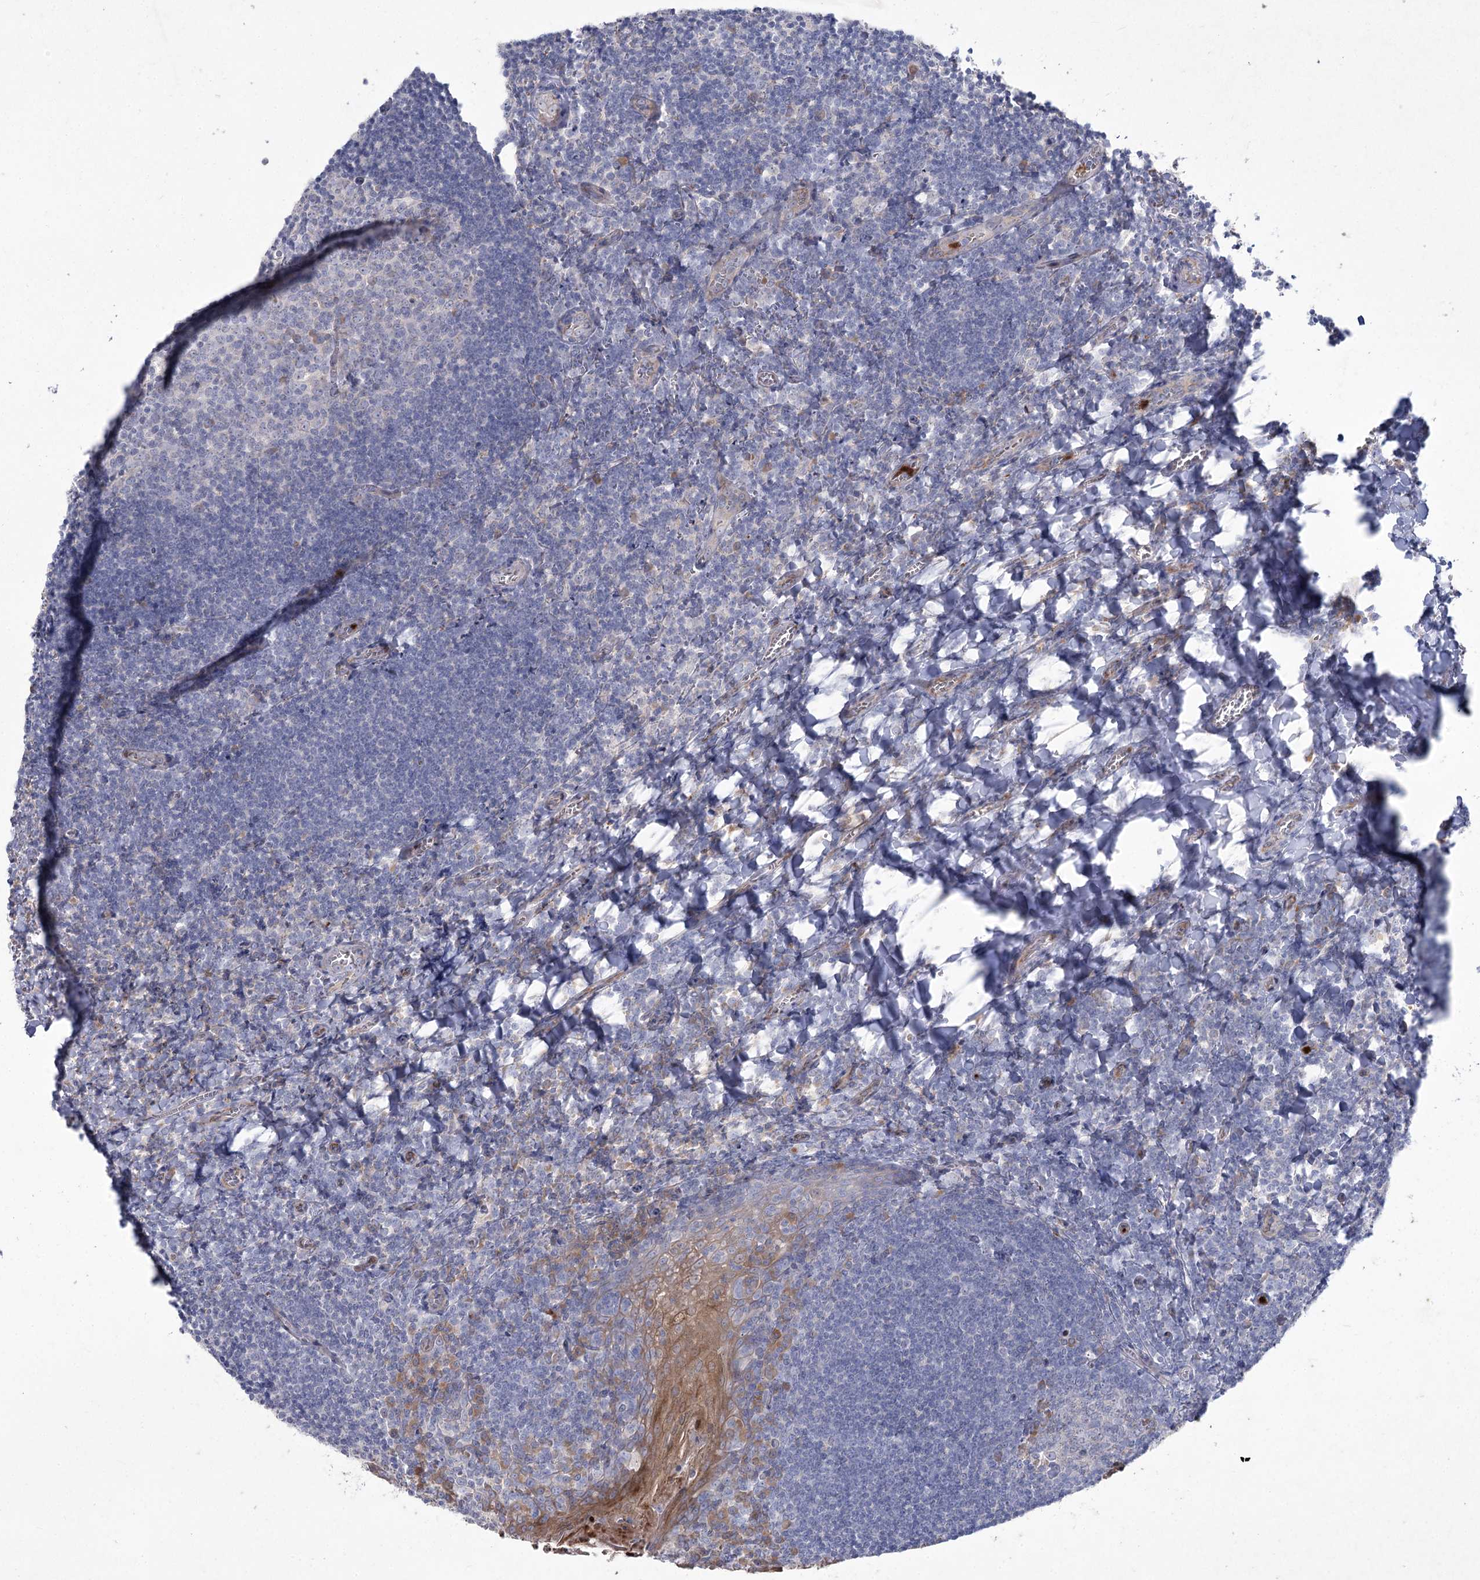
{"staining": {"intensity": "negative", "quantity": "none", "location": "none"}, "tissue": "tonsil", "cell_type": "Germinal center cells", "image_type": "normal", "snomed": [{"axis": "morphology", "description": "Normal tissue, NOS"}, {"axis": "topography", "description": "Tonsil"}], "caption": "This is an immunohistochemistry image of unremarkable tonsil. There is no positivity in germinal center cells.", "gene": "NIPAL4", "patient": {"sex": "male", "age": 27}}